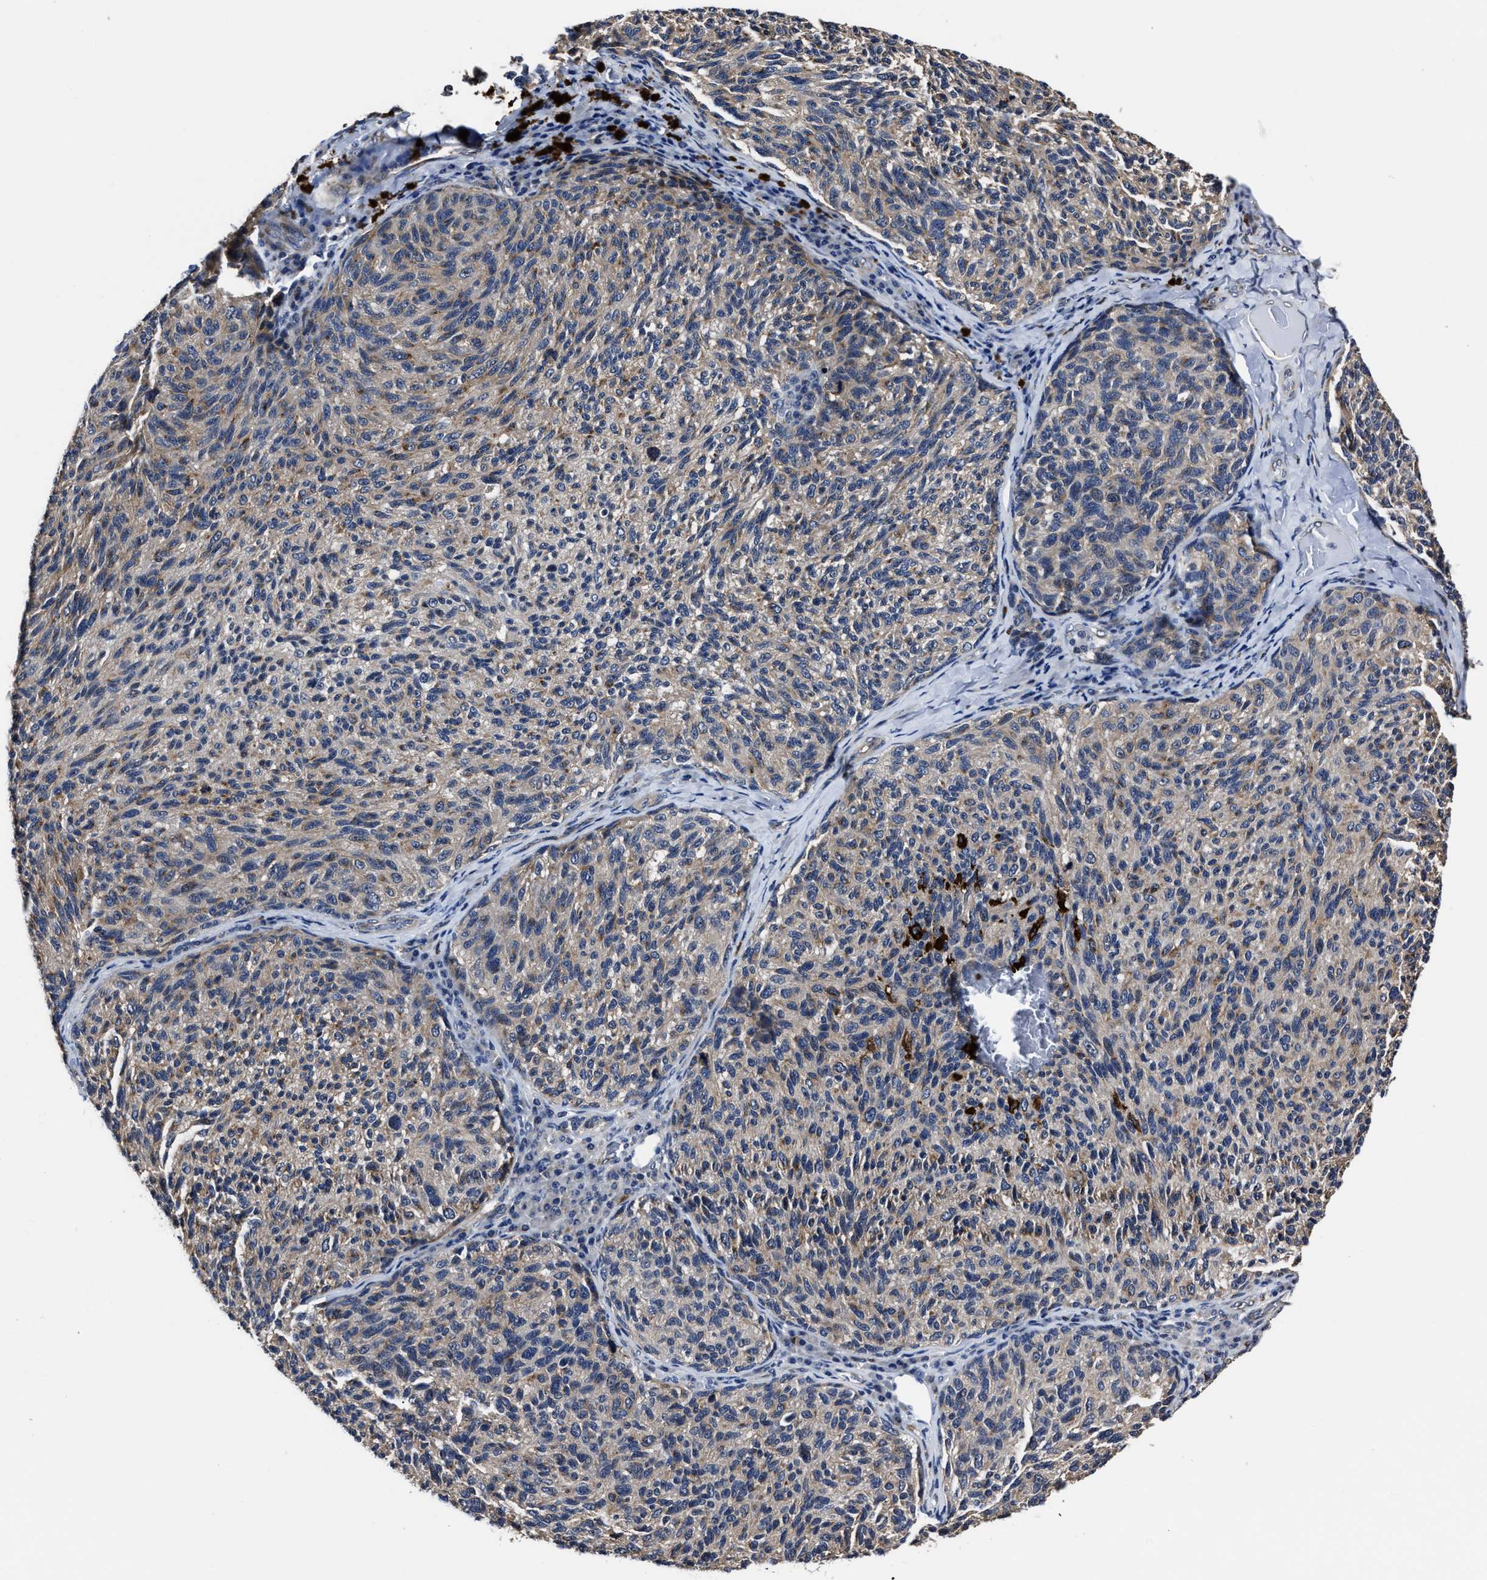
{"staining": {"intensity": "weak", "quantity": ">75%", "location": "cytoplasmic/membranous,nuclear"}, "tissue": "melanoma", "cell_type": "Tumor cells", "image_type": "cancer", "snomed": [{"axis": "morphology", "description": "Malignant melanoma, NOS"}, {"axis": "topography", "description": "Skin"}], "caption": "Malignant melanoma was stained to show a protein in brown. There is low levels of weak cytoplasmic/membranous and nuclear expression in approximately >75% of tumor cells.", "gene": "RSBN1L", "patient": {"sex": "female", "age": 73}}